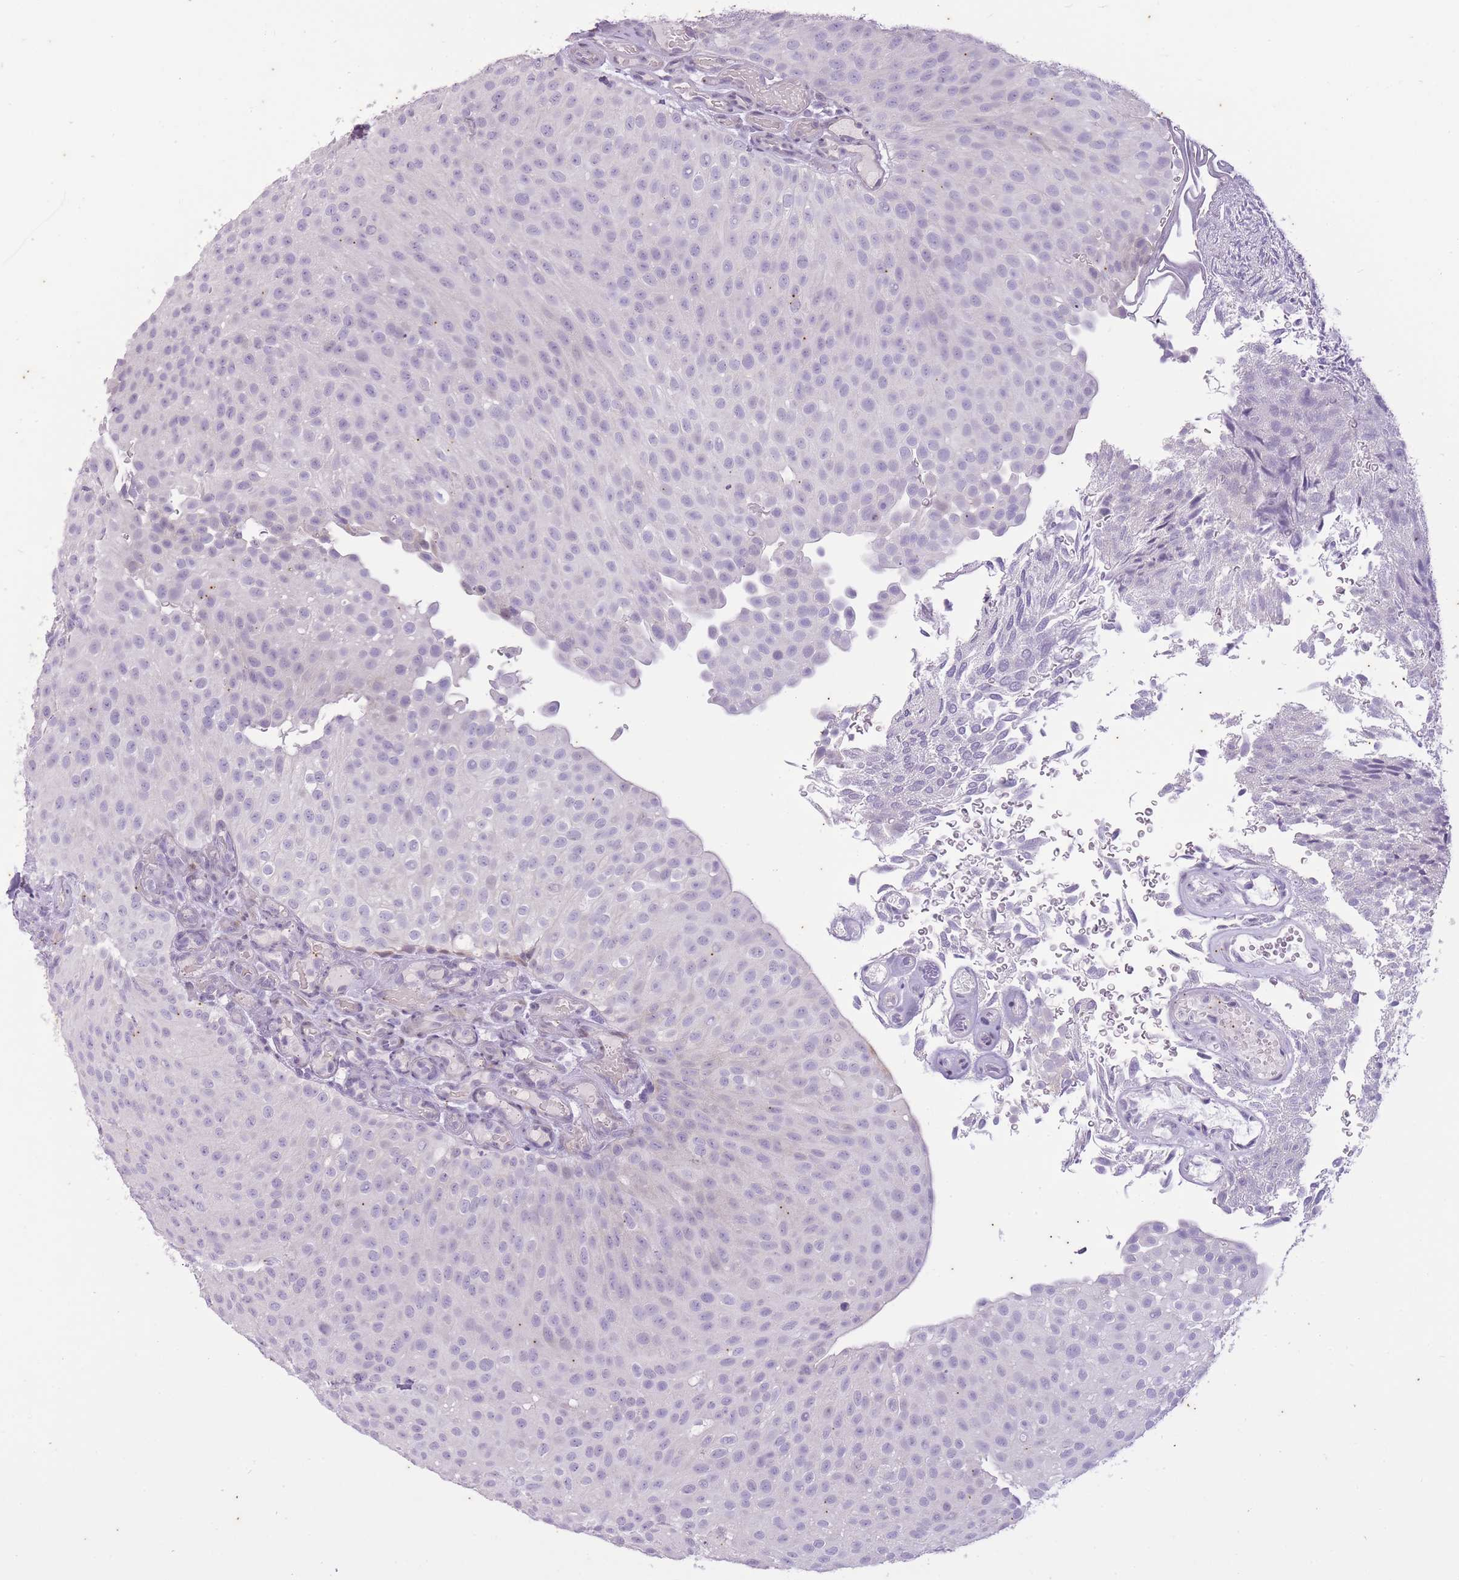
{"staining": {"intensity": "negative", "quantity": "none", "location": "none"}, "tissue": "urothelial cancer", "cell_type": "Tumor cells", "image_type": "cancer", "snomed": [{"axis": "morphology", "description": "Urothelial carcinoma, Low grade"}, {"axis": "topography", "description": "Urinary bladder"}], "caption": "The IHC photomicrograph has no significant staining in tumor cells of urothelial cancer tissue.", "gene": "CNTNAP3", "patient": {"sex": "male", "age": 78}}